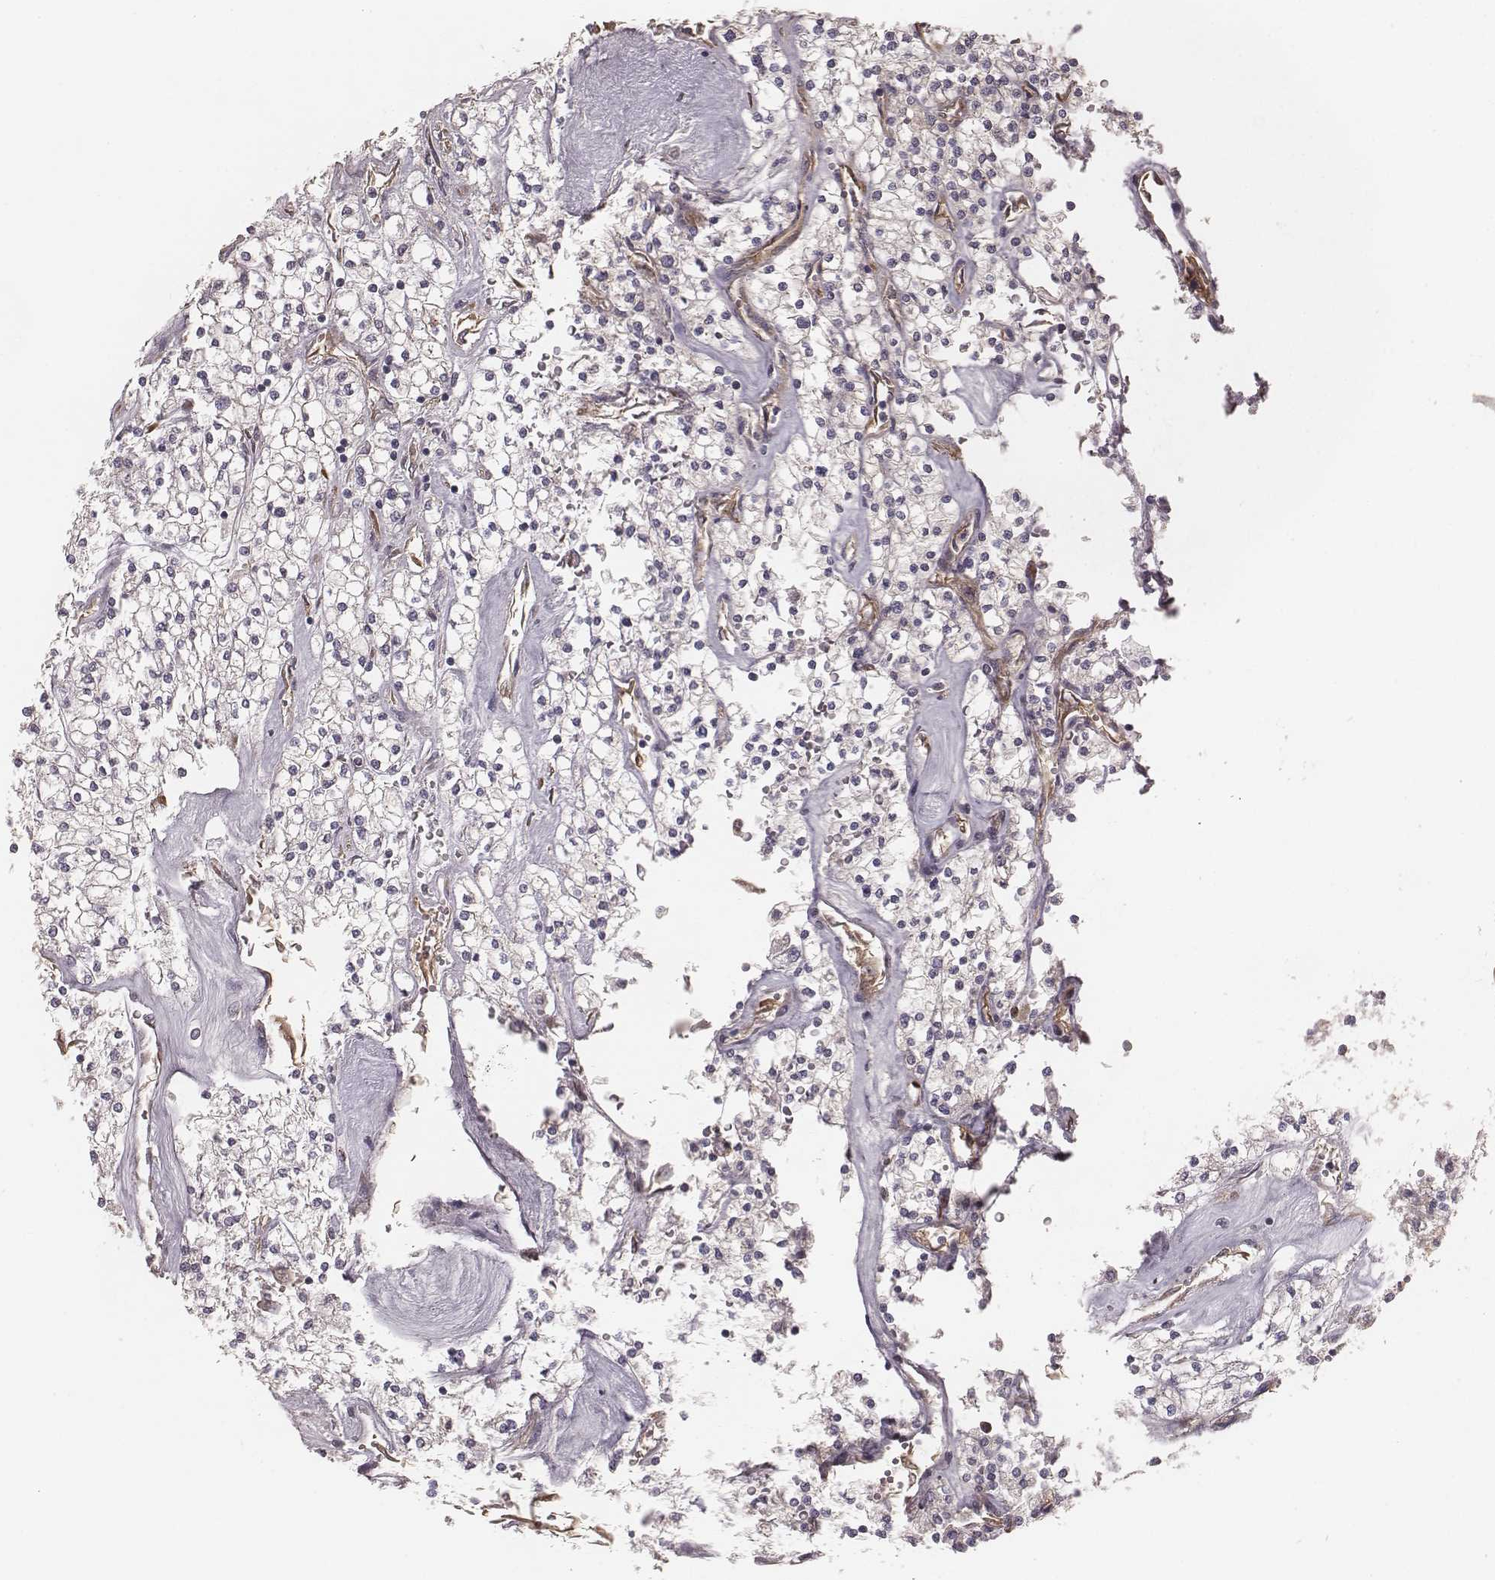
{"staining": {"intensity": "negative", "quantity": "none", "location": "none"}, "tissue": "renal cancer", "cell_type": "Tumor cells", "image_type": "cancer", "snomed": [{"axis": "morphology", "description": "Adenocarcinoma, NOS"}, {"axis": "topography", "description": "Kidney"}], "caption": "IHC image of neoplastic tissue: adenocarcinoma (renal) stained with DAB (3,3'-diaminobenzidine) reveals no significant protein expression in tumor cells.", "gene": "PALMD", "patient": {"sex": "male", "age": 80}}